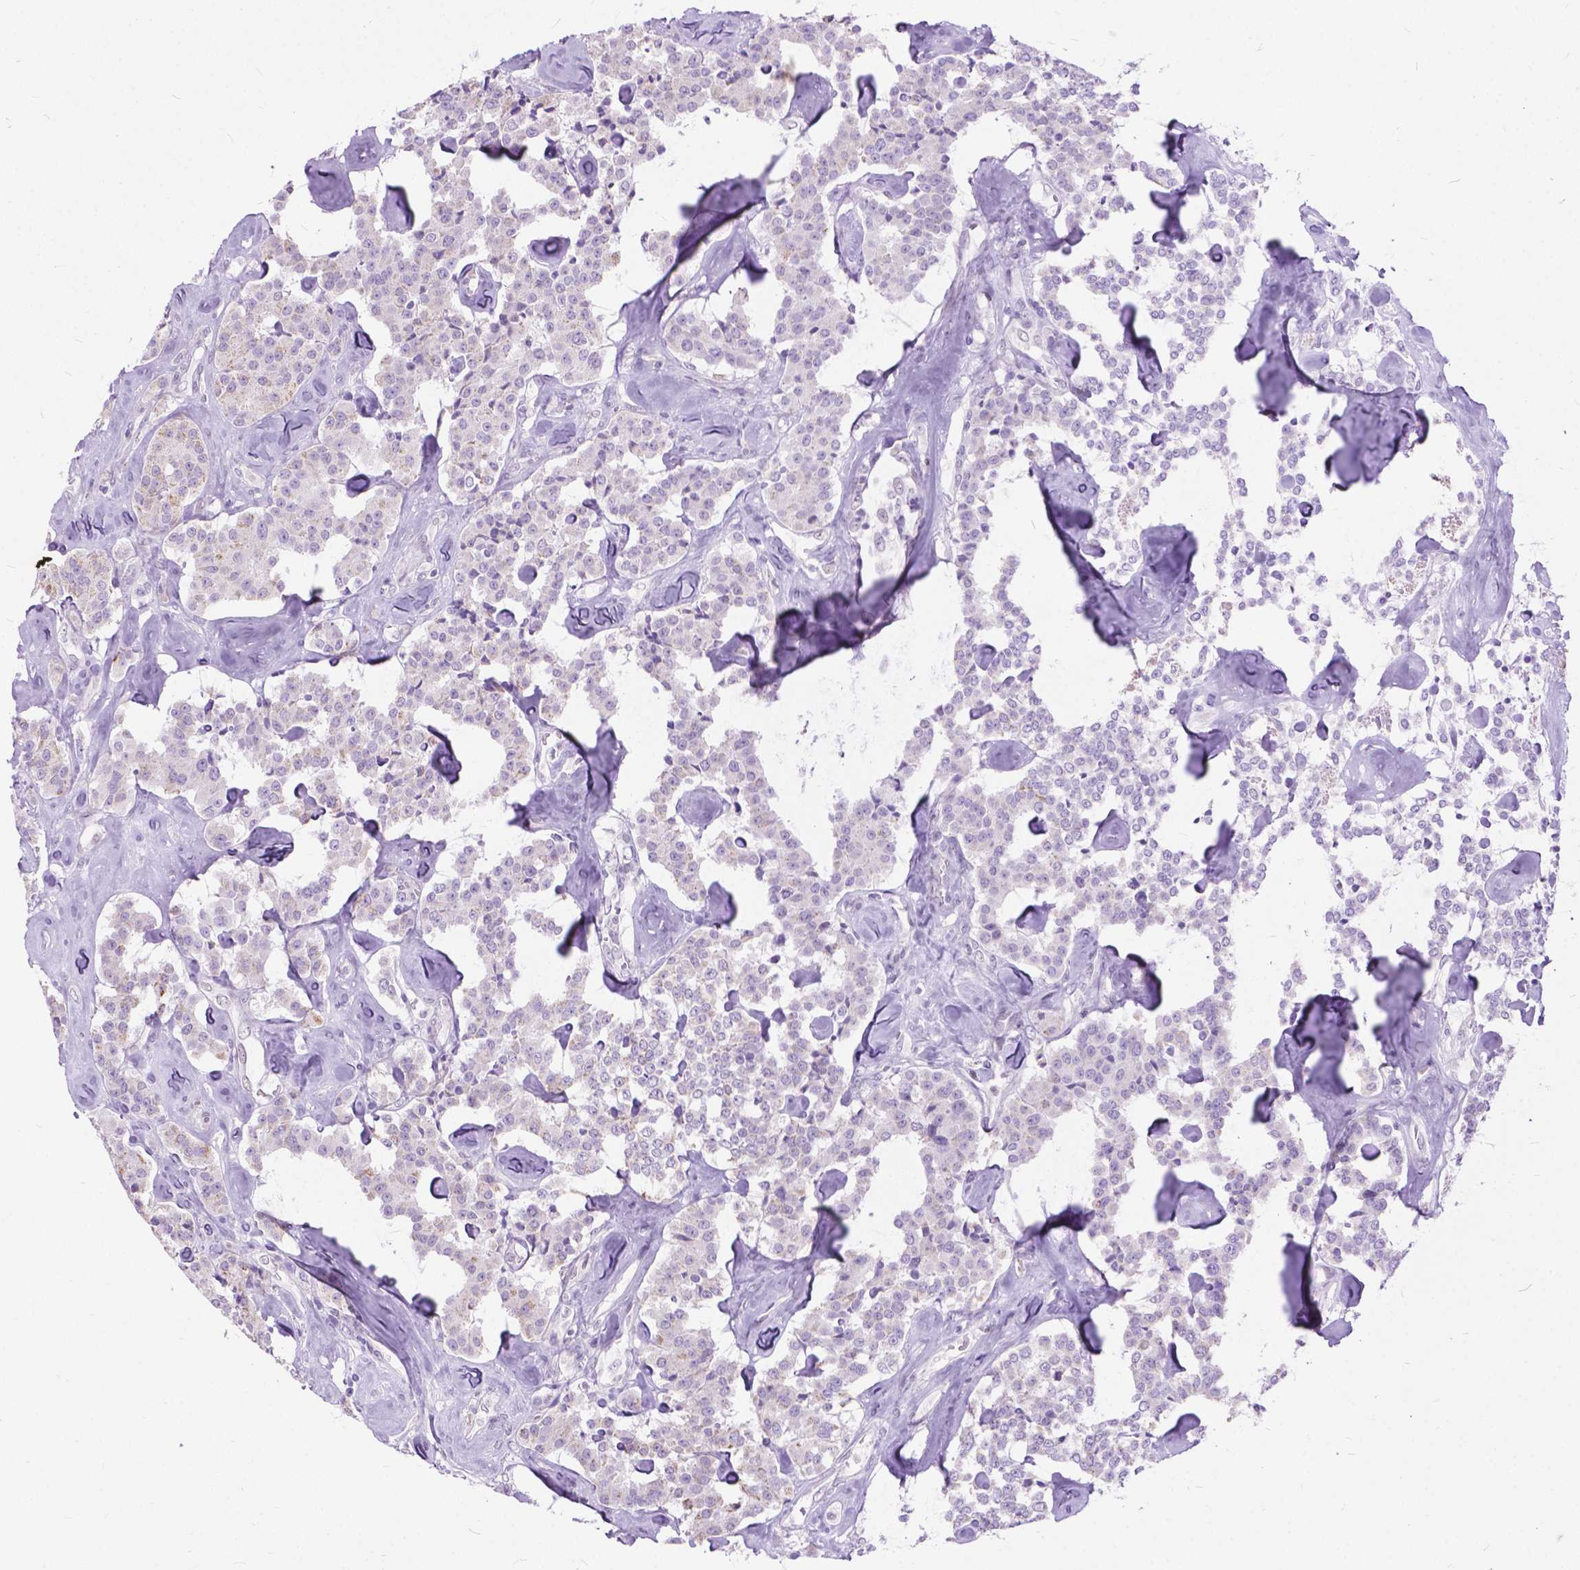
{"staining": {"intensity": "negative", "quantity": "none", "location": "none"}, "tissue": "carcinoid", "cell_type": "Tumor cells", "image_type": "cancer", "snomed": [{"axis": "morphology", "description": "Carcinoid, malignant, NOS"}, {"axis": "topography", "description": "Pancreas"}], "caption": "An immunohistochemistry (IHC) photomicrograph of carcinoid (malignant) is shown. There is no staining in tumor cells of carcinoid (malignant). (IHC, brightfield microscopy, high magnification).", "gene": "APCDD1L", "patient": {"sex": "male", "age": 41}}